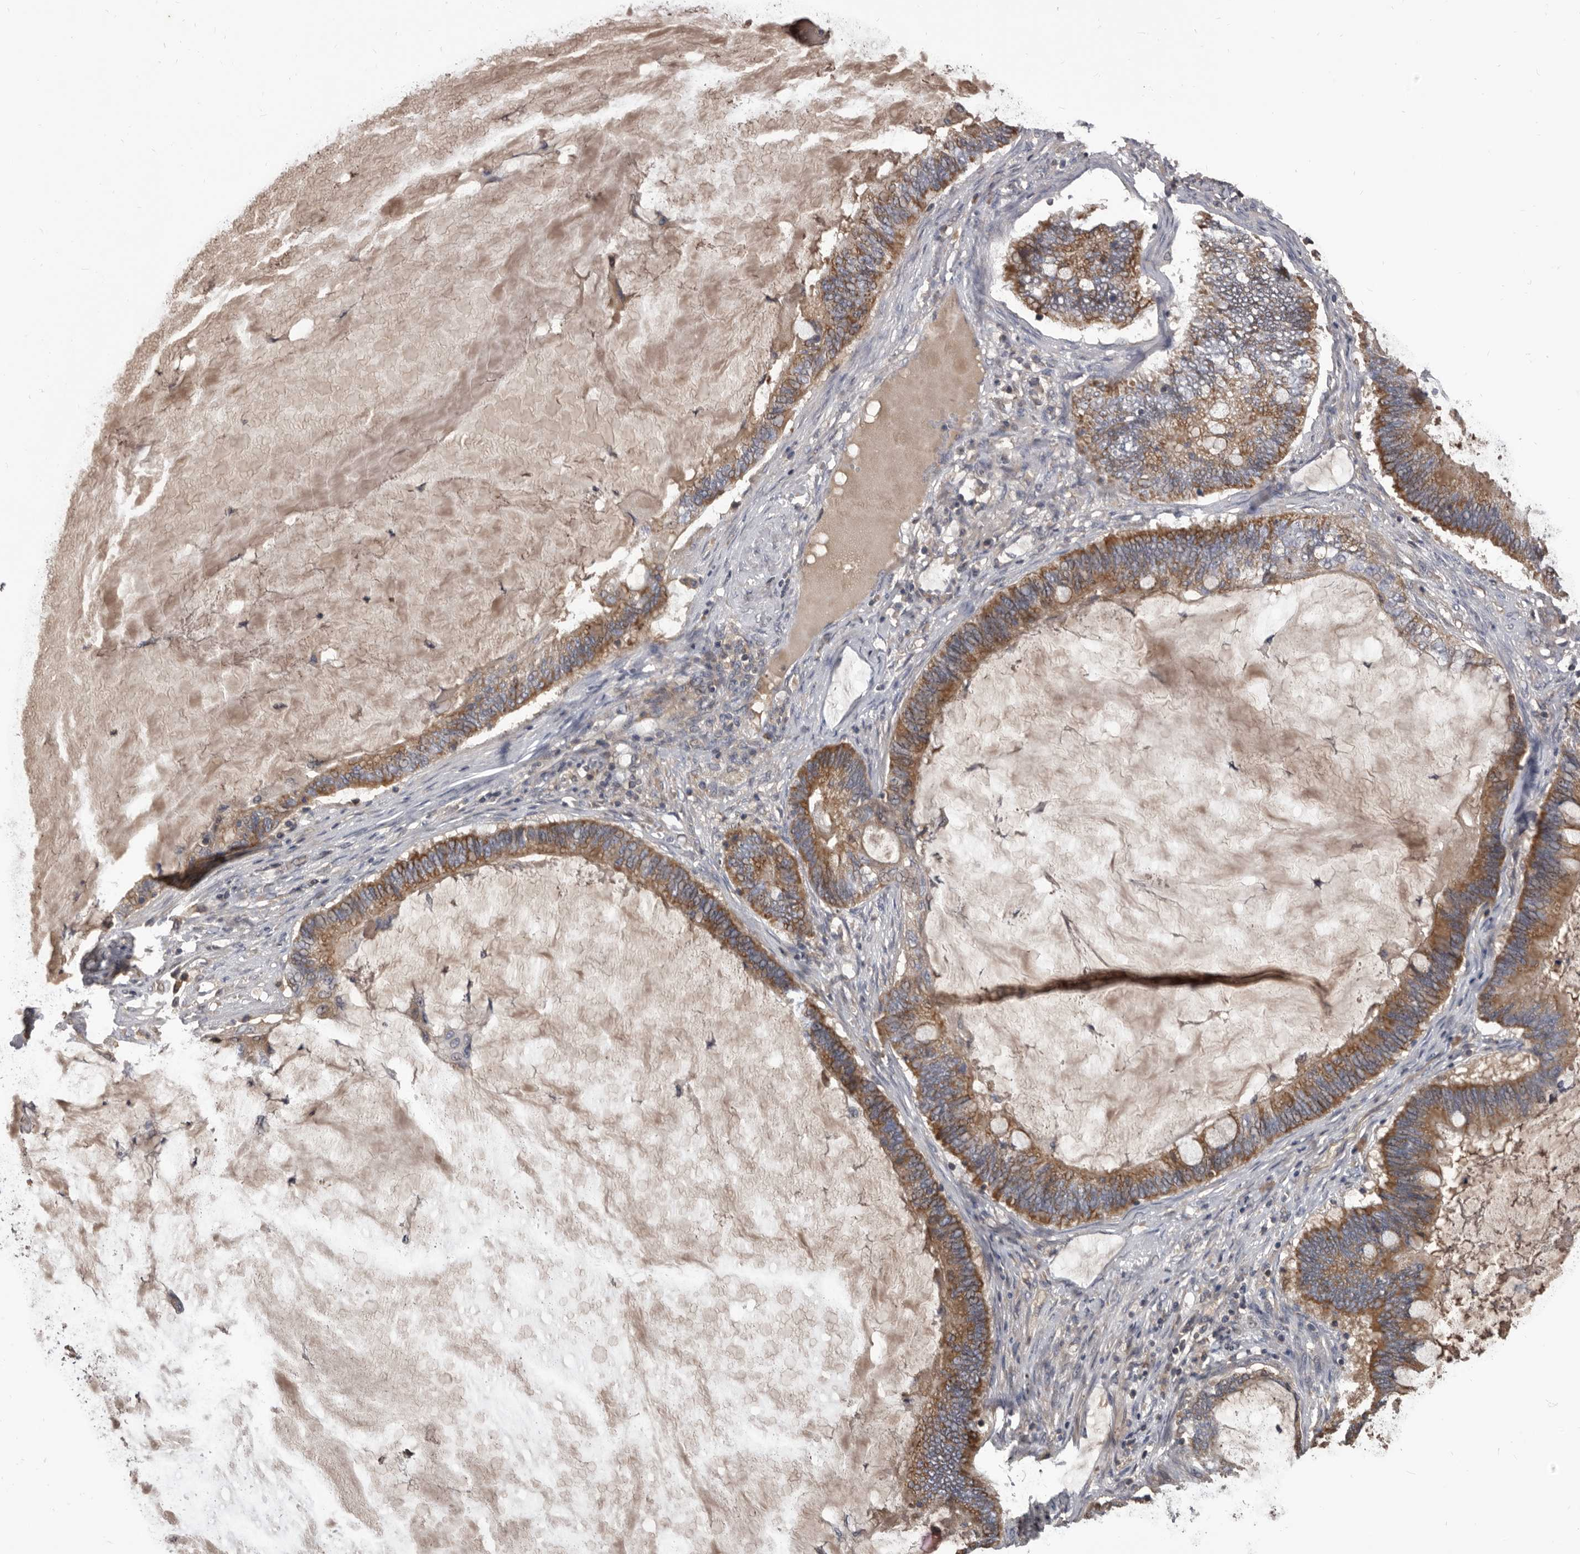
{"staining": {"intensity": "strong", "quantity": ">75%", "location": "cytoplasmic/membranous"}, "tissue": "ovarian cancer", "cell_type": "Tumor cells", "image_type": "cancer", "snomed": [{"axis": "morphology", "description": "Cystadenocarcinoma, mucinous, NOS"}, {"axis": "topography", "description": "Ovary"}], "caption": "Immunohistochemical staining of ovarian cancer (mucinous cystadenocarcinoma) exhibits high levels of strong cytoplasmic/membranous protein expression in approximately >75% of tumor cells.", "gene": "ALDH5A1", "patient": {"sex": "female", "age": 61}}